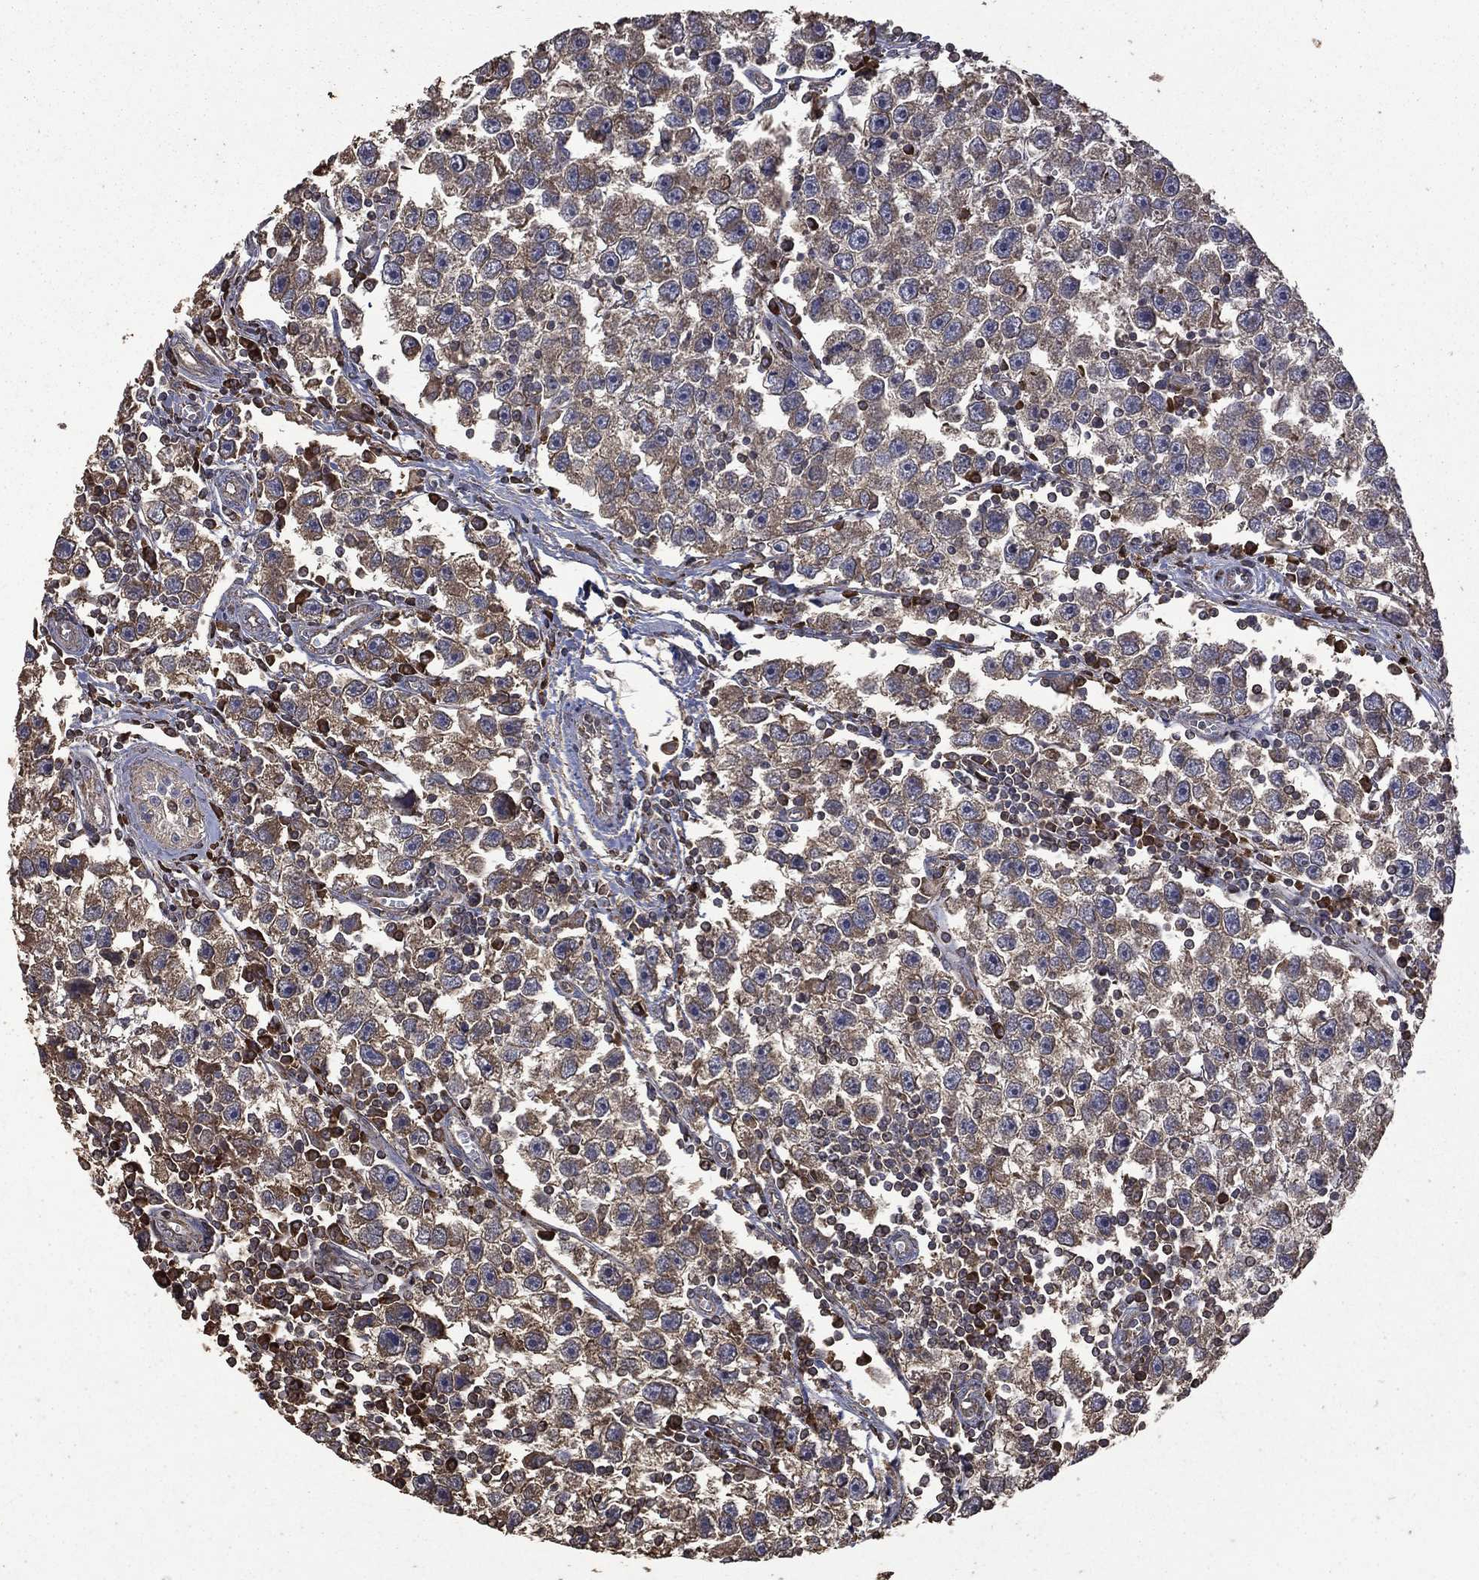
{"staining": {"intensity": "weak", "quantity": "25%-75%", "location": "cytoplasmic/membranous"}, "tissue": "testis cancer", "cell_type": "Tumor cells", "image_type": "cancer", "snomed": [{"axis": "morphology", "description": "Seminoma, NOS"}, {"axis": "topography", "description": "Testis"}], "caption": "The photomicrograph demonstrates staining of seminoma (testis), revealing weak cytoplasmic/membranous protein staining (brown color) within tumor cells. Immunohistochemistry (ihc) stains the protein of interest in brown and the nuclei are stained blue.", "gene": "METTL27", "patient": {"sex": "male", "age": 30}}